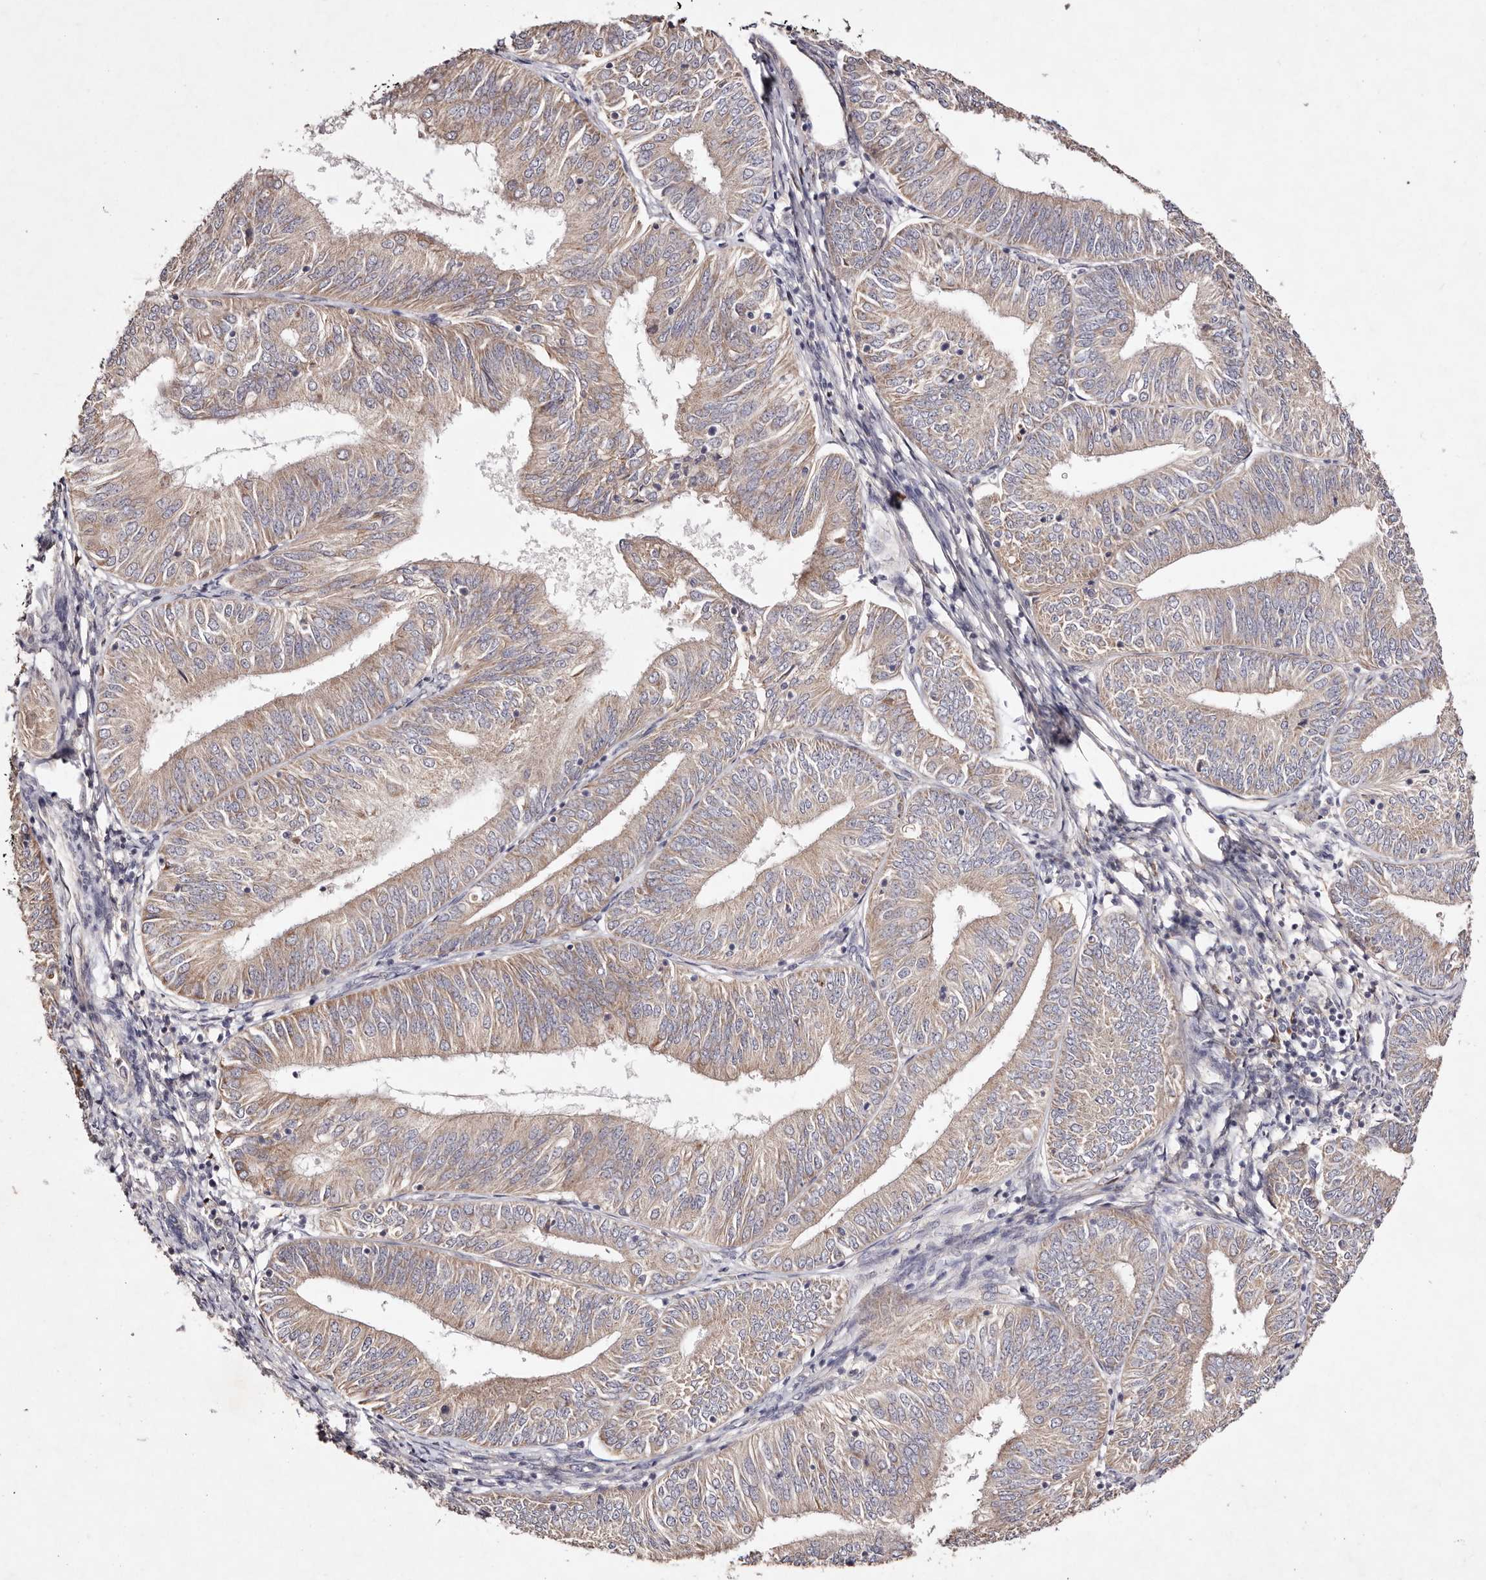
{"staining": {"intensity": "weak", "quantity": ">75%", "location": "cytoplasmic/membranous"}, "tissue": "endometrial cancer", "cell_type": "Tumor cells", "image_type": "cancer", "snomed": [{"axis": "morphology", "description": "Adenocarcinoma, NOS"}, {"axis": "topography", "description": "Endometrium"}], "caption": "Protein staining reveals weak cytoplasmic/membranous expression in approximately >75% of tumor cells in endometrial adenocarcinoma. (DAB (3,3'-diaminobenzidine) IHC, brown staining for protein, blue staining for nuclei).", "gene": "TSC2", "patient": {"sex": "female", "age": 58}}